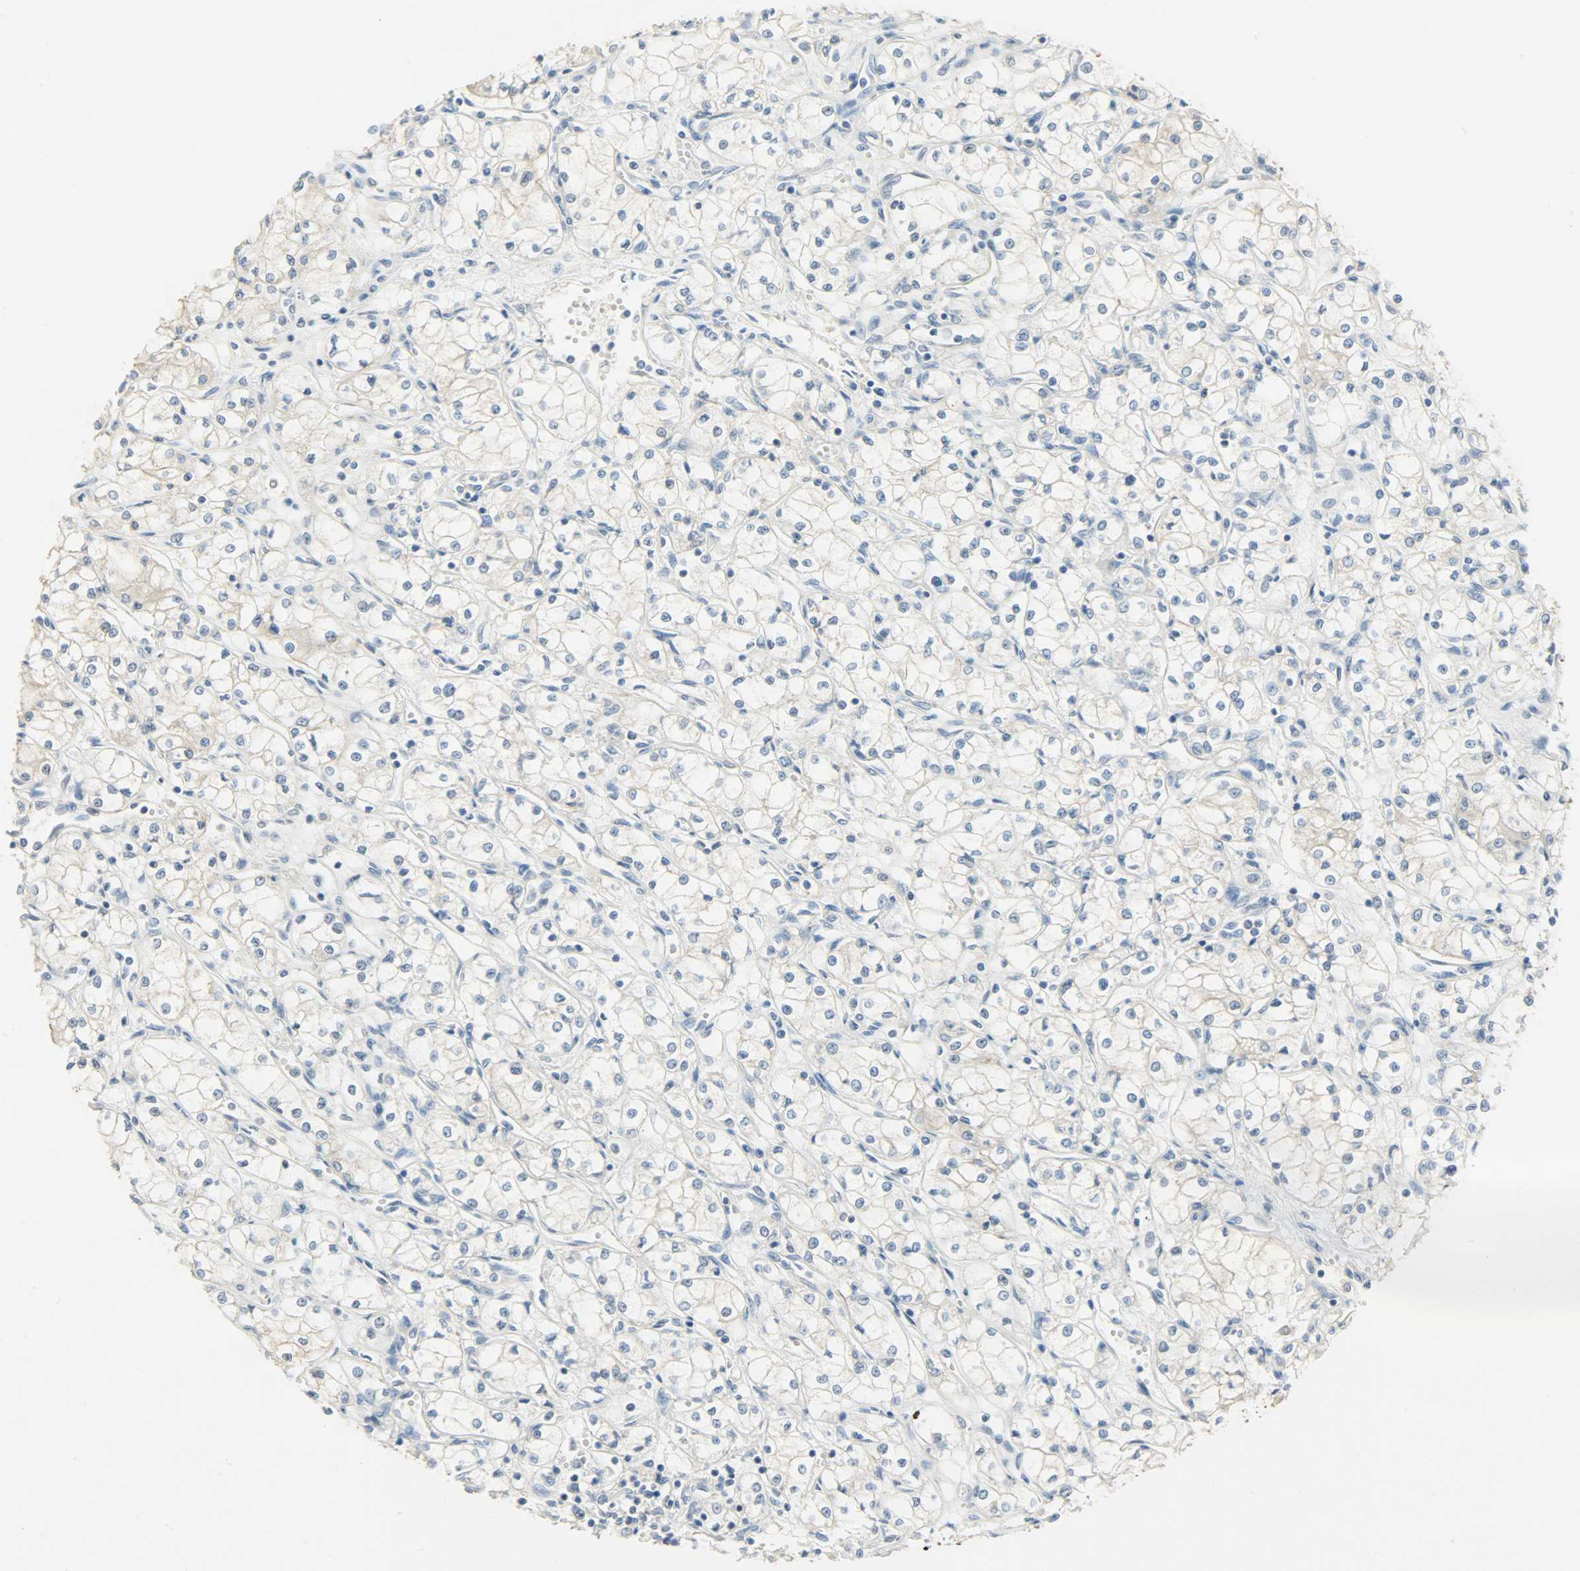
{"staining": {"intensity": "negative", "quantity": "none", "location": "none"}, "tissue": "renal cancer", "cell_type": "Tumor cells", "image_type": "cancer", "snomed": [{"axis": "morphology", "description": "Normal tissue, NOS"}, {"axis": "morphology", "description": "Adenocarcinoma, NOS"}, {"axis": "topography", "description": "Kidney"}], "caption": "This photomicrograph is of renal cancer stained with IHC to label a protein in brown with the nuclei are counter-stained blue. There is no positivity in tumor cells. Brightfield microscopy of IHC stained with DAB (3,3'-diaminobenzidine) (brown) and hematoxylin (blue), captured at high magnification.", "gene": "DSG2", "patient": {"sex": "male", "age": 59}}